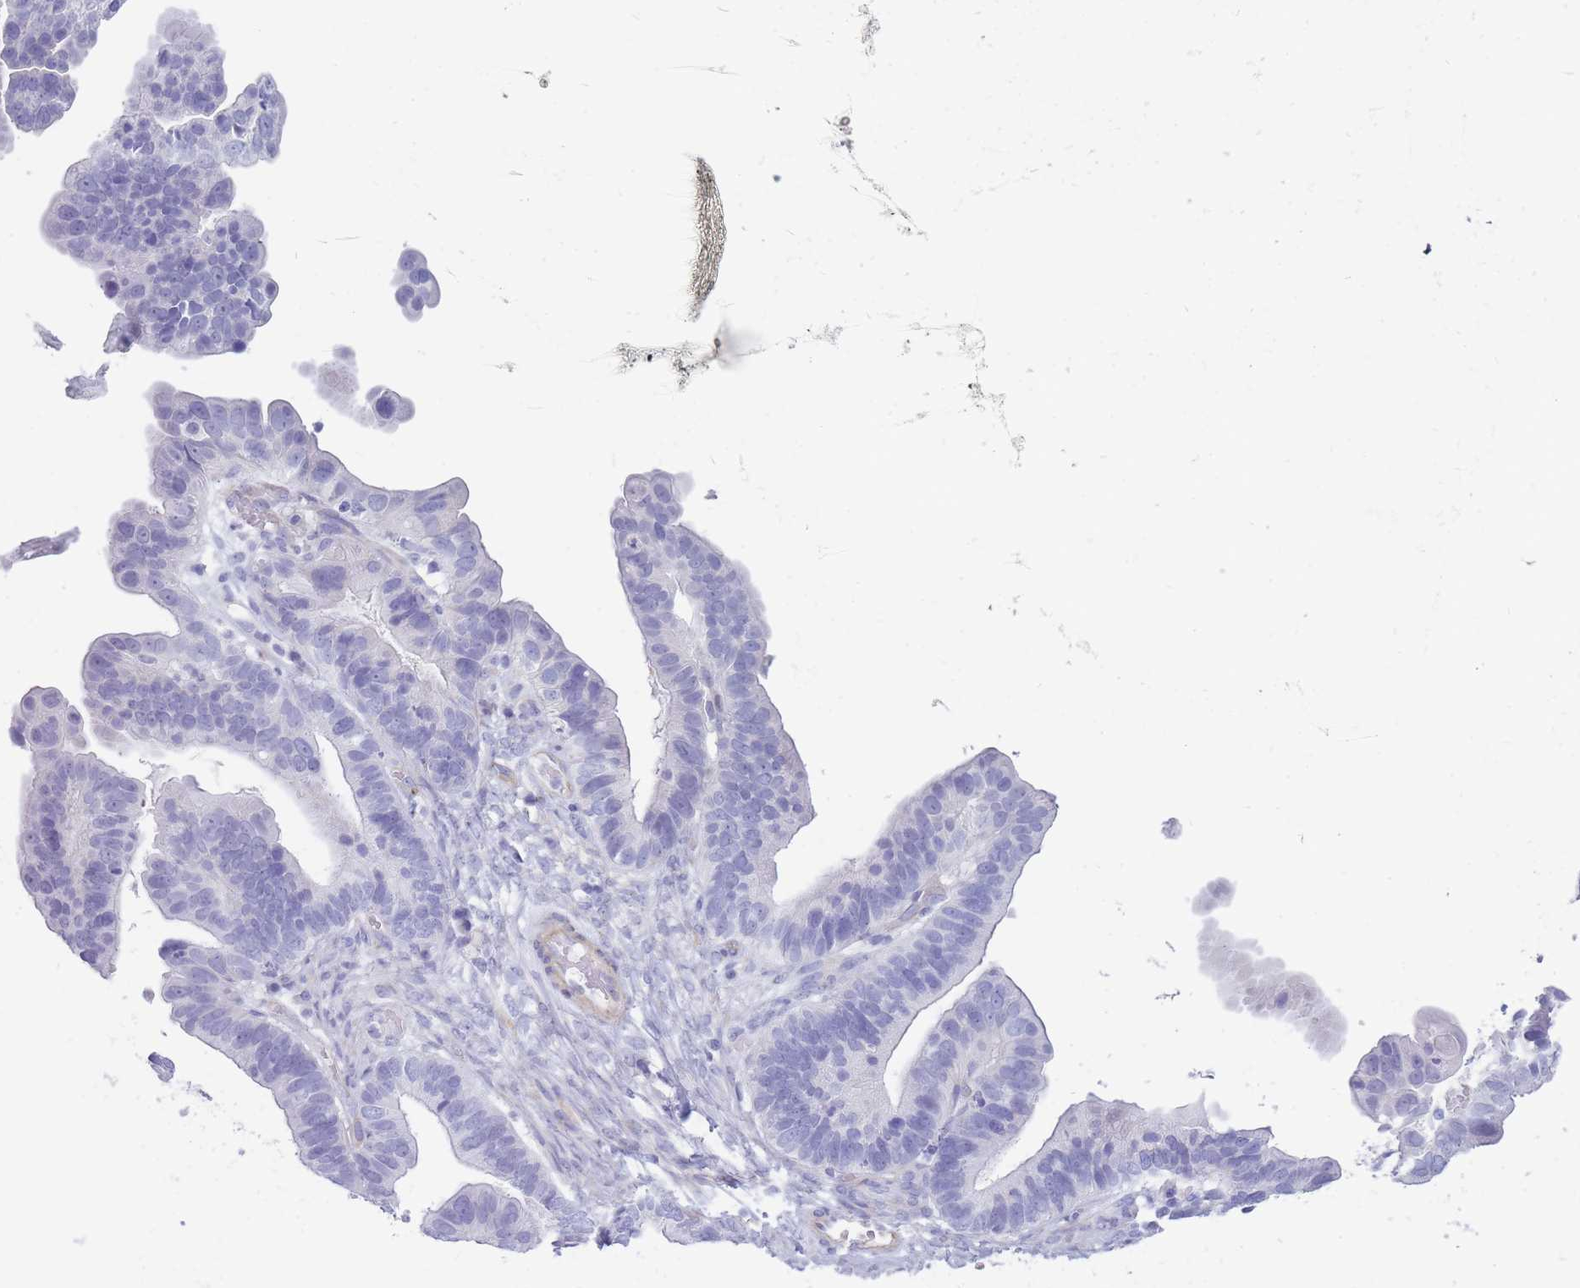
{"staining": {"intensity": "negative", "quantity": "none", "location": "none"}, "tissue": "ovarian cancer", "cell_type": "Tumor cells", "image_type": "cancer", "snomed": [{"axis": "morphology", "description": "Cystadenocarcinoma, serous, NOS"}, {"axis": "topography", "description": "Ovary"}], "caption": "The image reveals no staining of tumor cells in ovarian serous cystadenocarcinoma.", "gene": "MTSS2", "patient": {"sex": "female", "age": 56}}